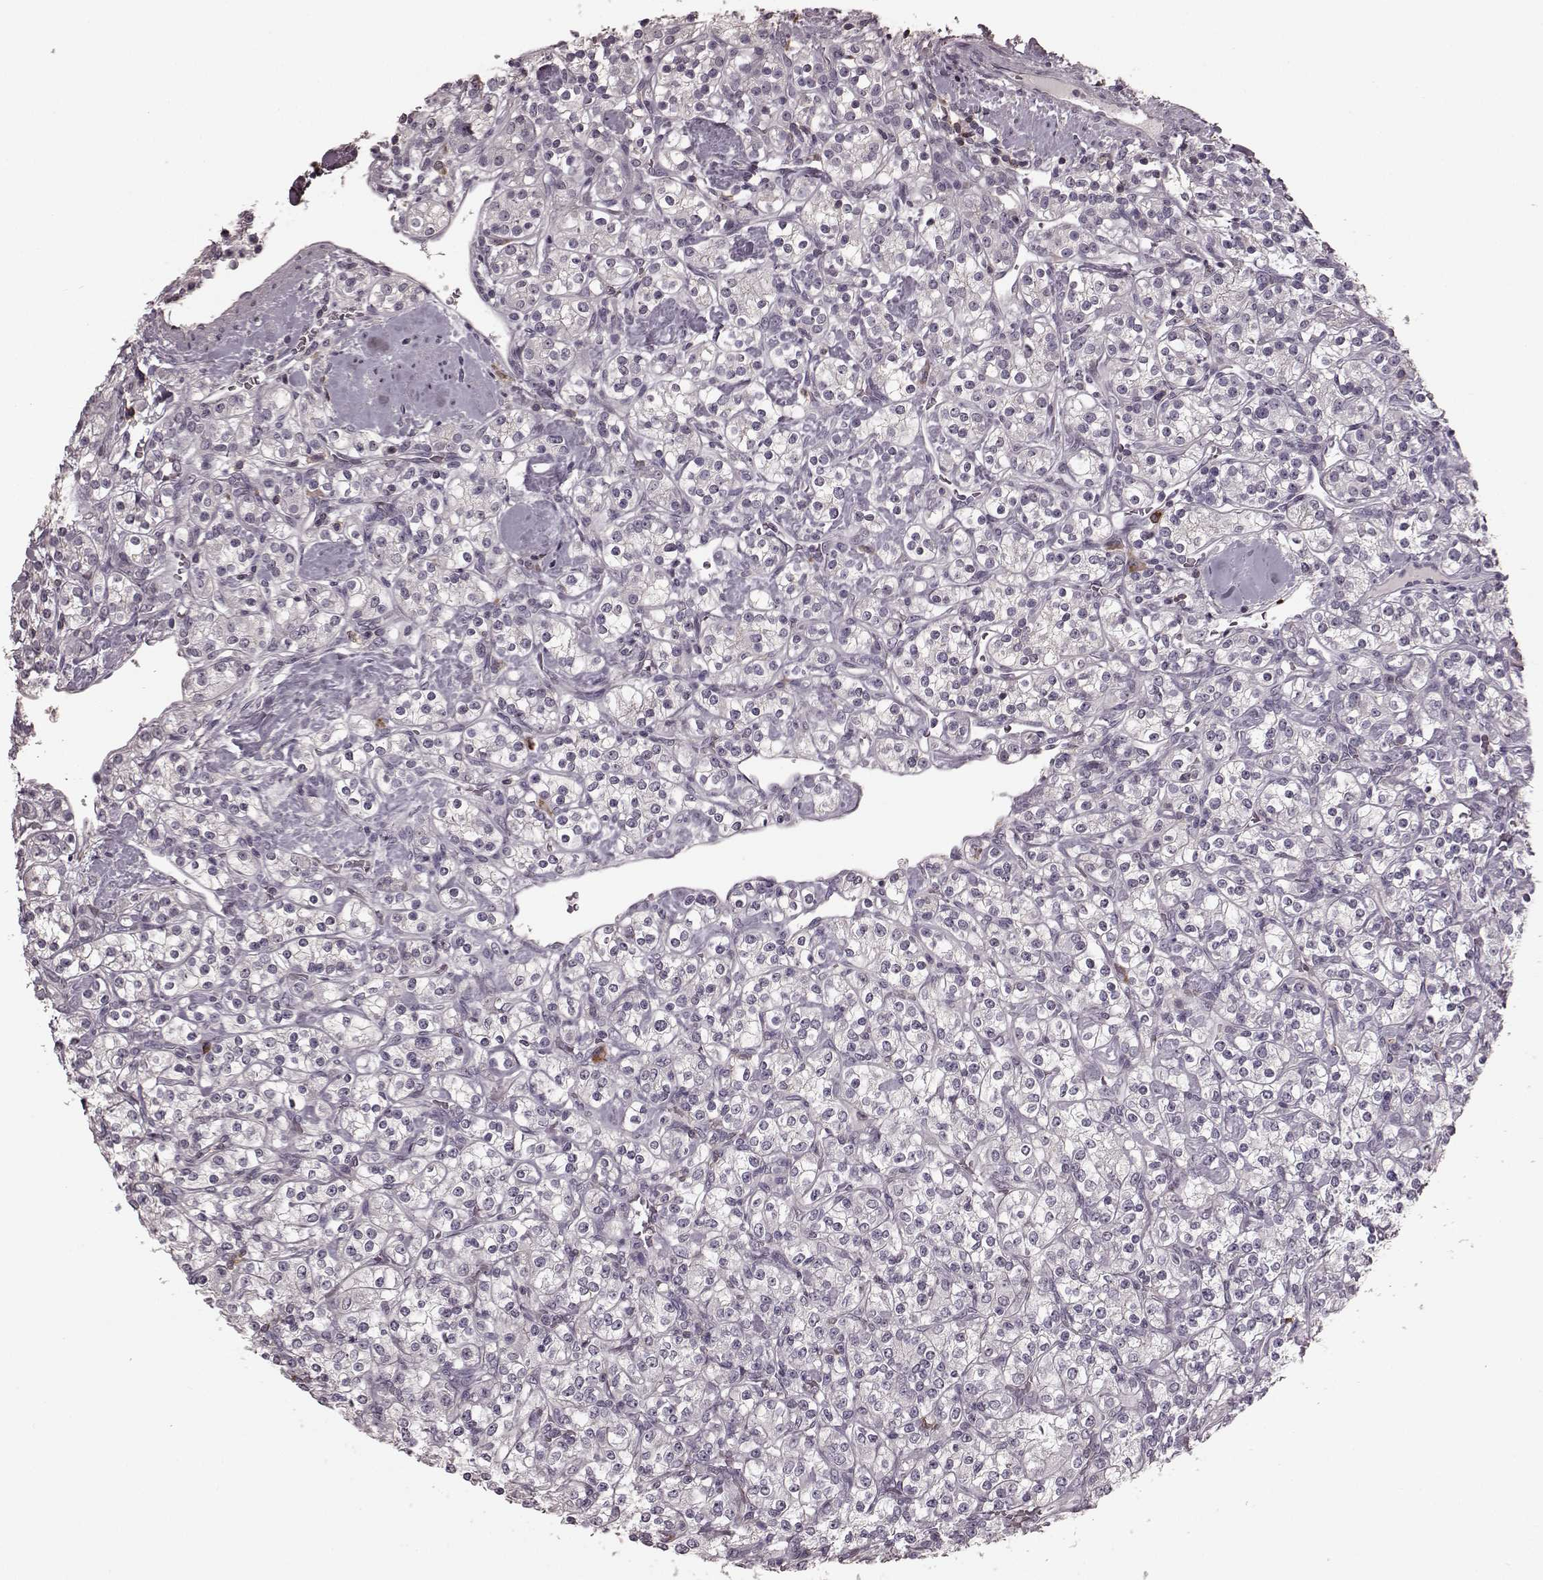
{"staining": {"intensity": "negative", "quantity": "none", "location": "none"}, "tissue": "renal cancer", "cell_type": "Tumor cells", "image_type": "cancer", "snomed": [{"axis": "morphology", "description": "Adenocarcinoma, NOS"}, {"axis": "topography", "description": "Kidney"}], "caption": "Protein analysis of renal cancer (adenocarcinoma) reveals no significant staining in tumor cells. The staining is performed using DAB brown chromogen with nuclei counter-stained in using hematoxylin.", "gene": "CD28", "patient": {"sex": "male", "age": 77}}